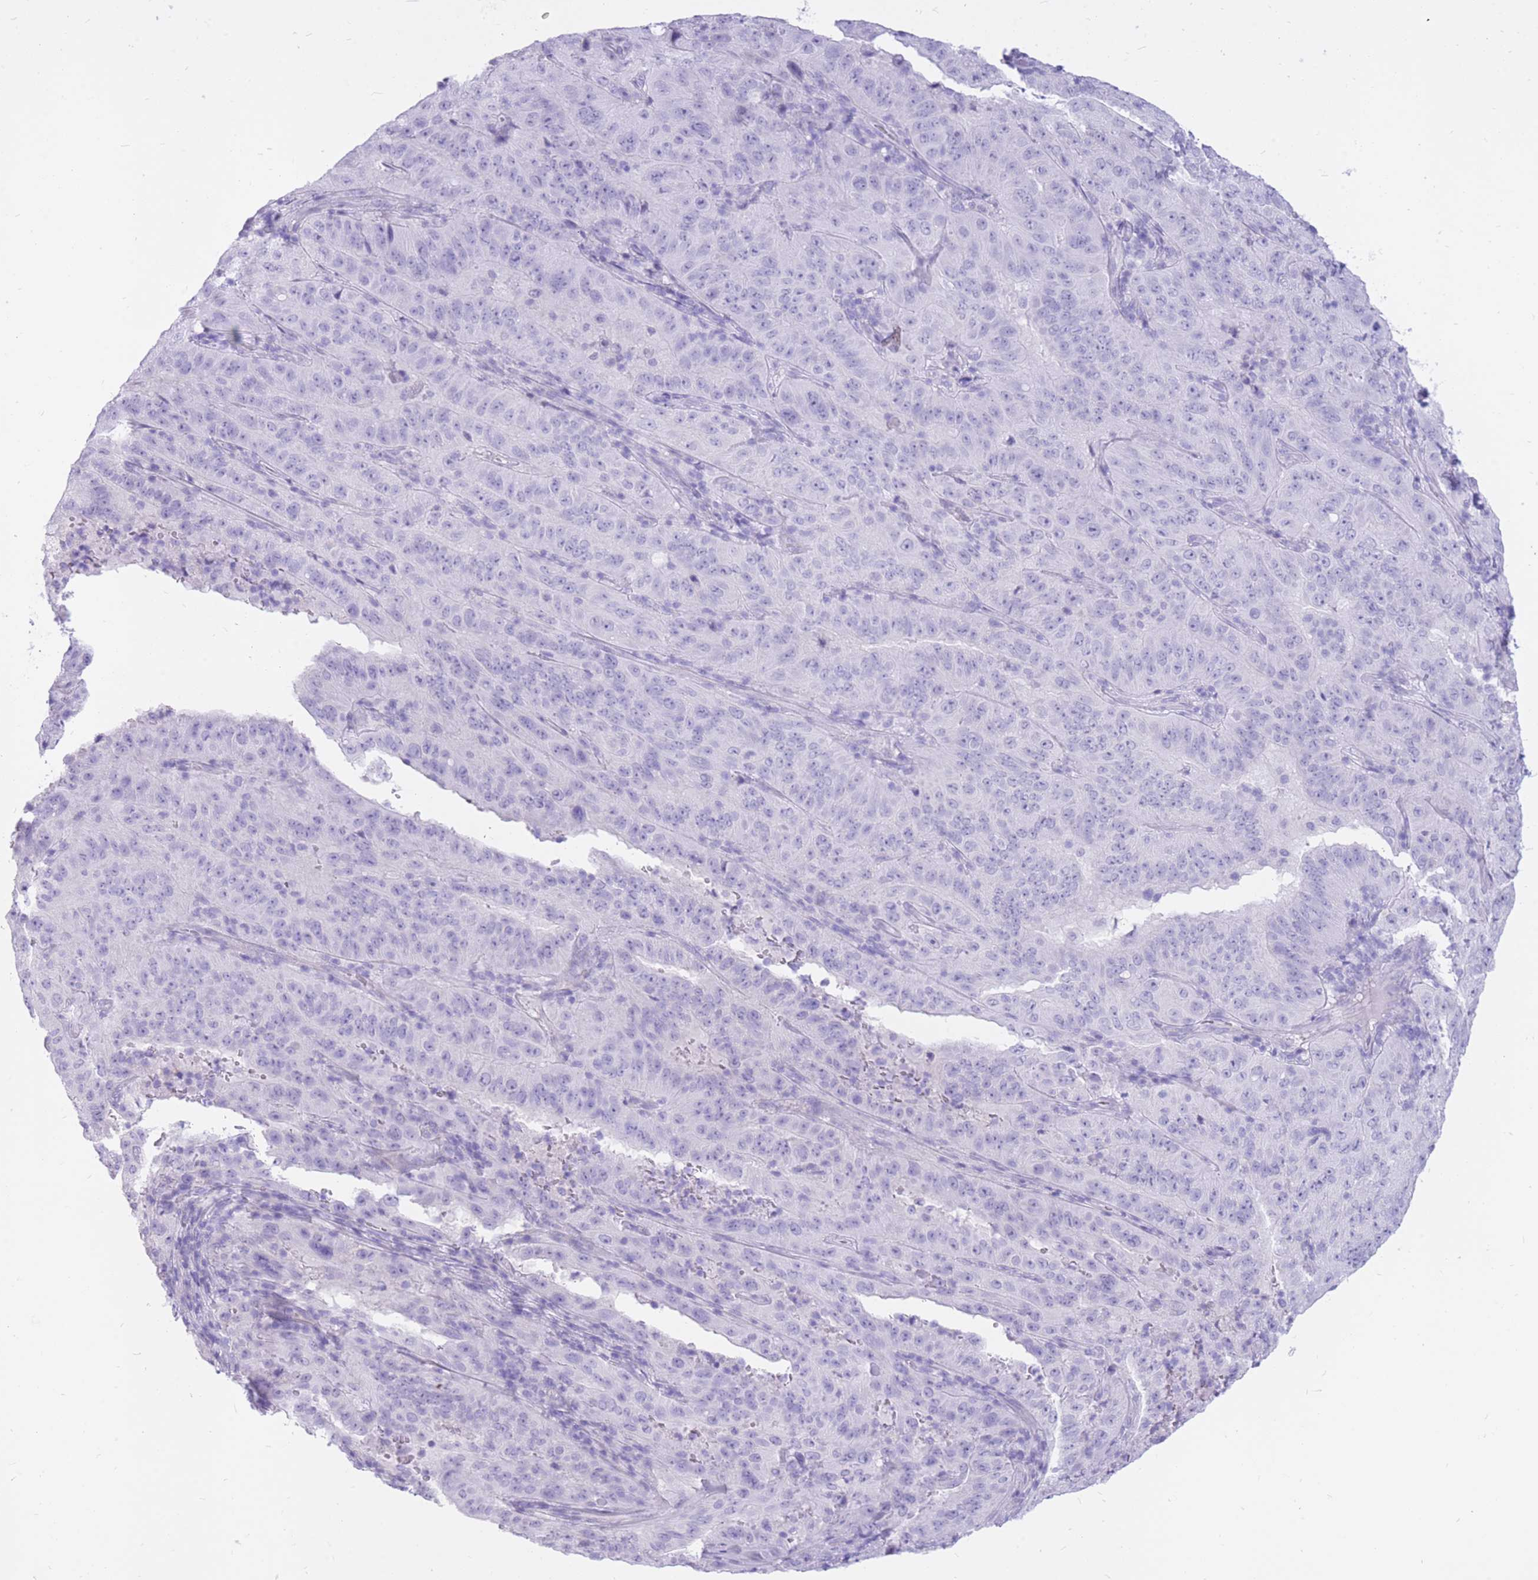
{"staining": {"intensity": "negative", "quantity": "none", "location": "none"}, "tissue": "pancreatic cancer", "cell_type": "Tumor cells", "image_type": "cancer", "snomed": [{"axis": "morphology", "description": "Adenocarcinoma, NOS"}, {"axis": "topography", "description": "Pancreas"}], "caption": "There is no significant expression in tumor cells of pancreatic cancer (adenocarcinoma).", "gene": "CYP21A2", "patient": {"sex": "male", "age": 63}}